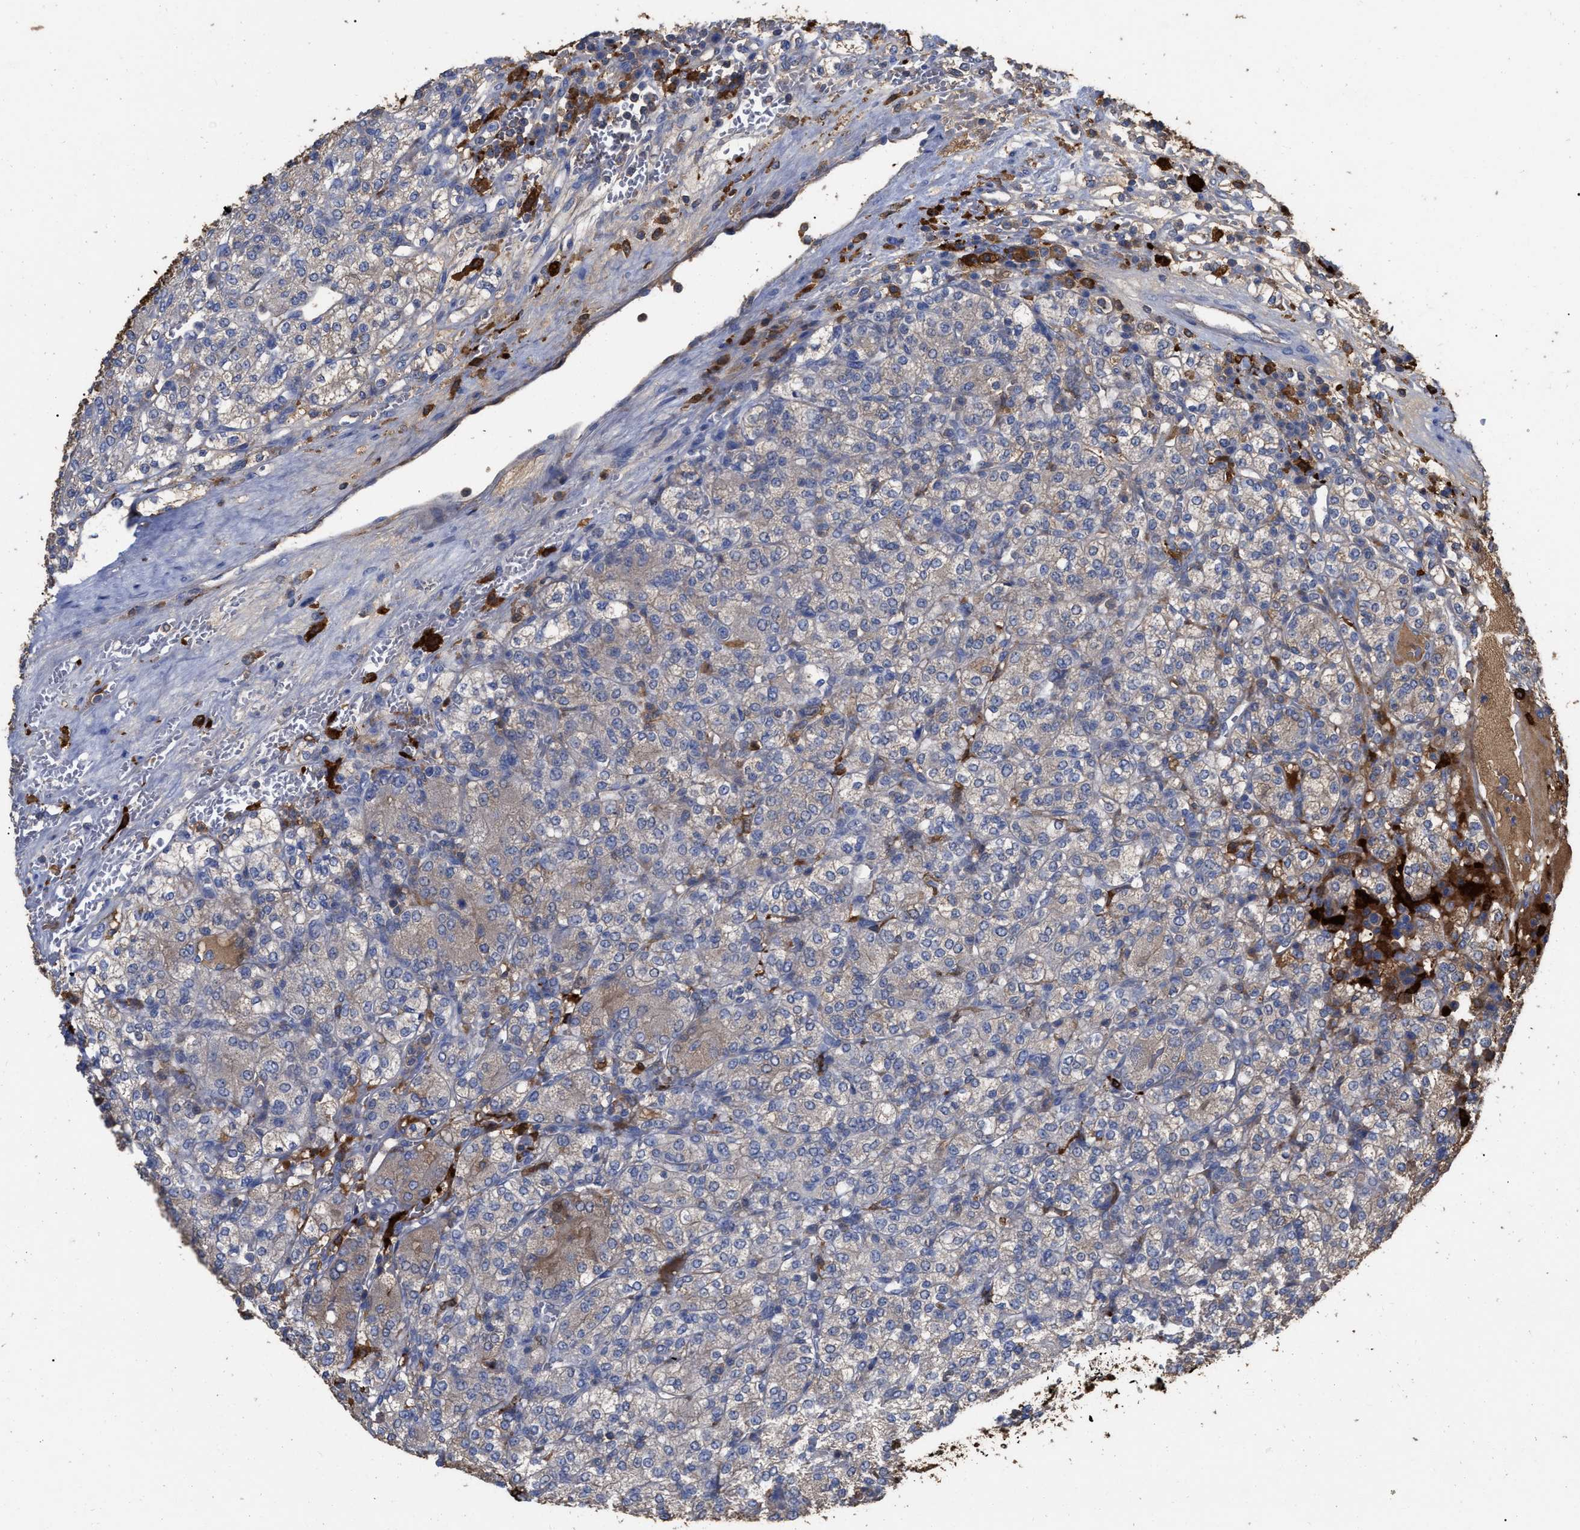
{"staining": {"intensity": "weak", "quantity": "<25%", "location": "cytoplasmic/membranous"}, "tissue": "renal cancer", "cell_type": "Tumor cells", "image_type": "cancer", "snomed": [{"axis": "morphology", "description": "Adenocarcinoma, NOS"}, {"axis": "topography", "description": "Kidney"}], "caption": "The immunohistochemistry histopathology image has no significant staining in tumor cells of renal cancer tissue.", "gene": "GPR179", "patient": {"sex": "male", "age": 77}}